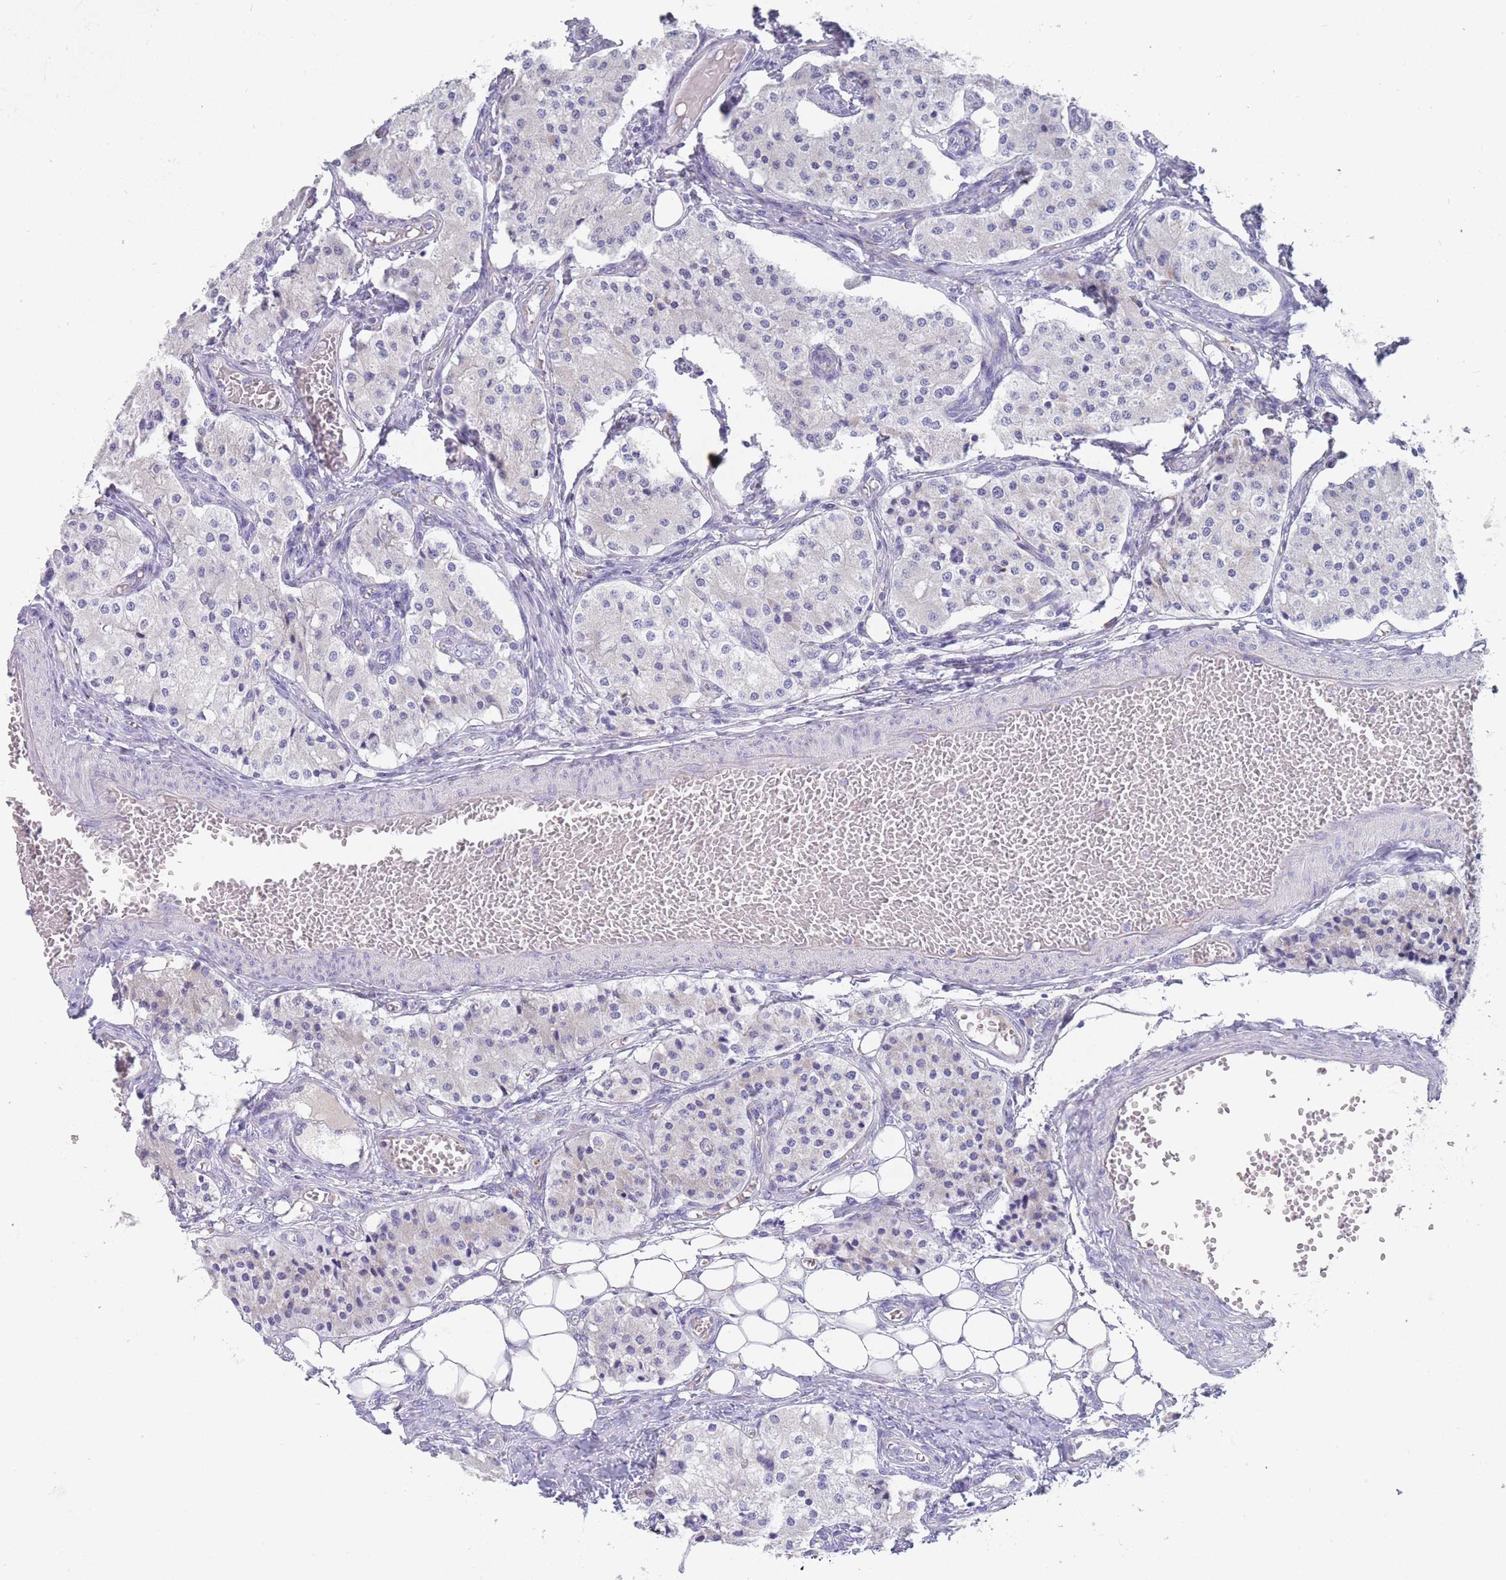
{"staining": {"intensity": "negative", "quantity": "none", "location": "none"}, "tissue": "carcinoid", "cell_type": "Tumor cells", "image_type": "cancer", "snomed": [{"axis": "morphology", "description": "Carcinoid, malignant, NOS"}, {"axis": "topography", "description": "Colon"}], "caption": "High magnification brightfield microscopy of carcinoid stained with DAB (brown) and counterstained with hematoxylin (blue): tumor cells show no significant staining. The staining was performed using DAB (3,3'-diaminobenzidine) to visualize the protein expression in brown, while the nuclei were stained in blue with hematoxylin (Magnification: 20x).", "gene": "MRPS14", "patient": {"sex": "female", "age": 52}}